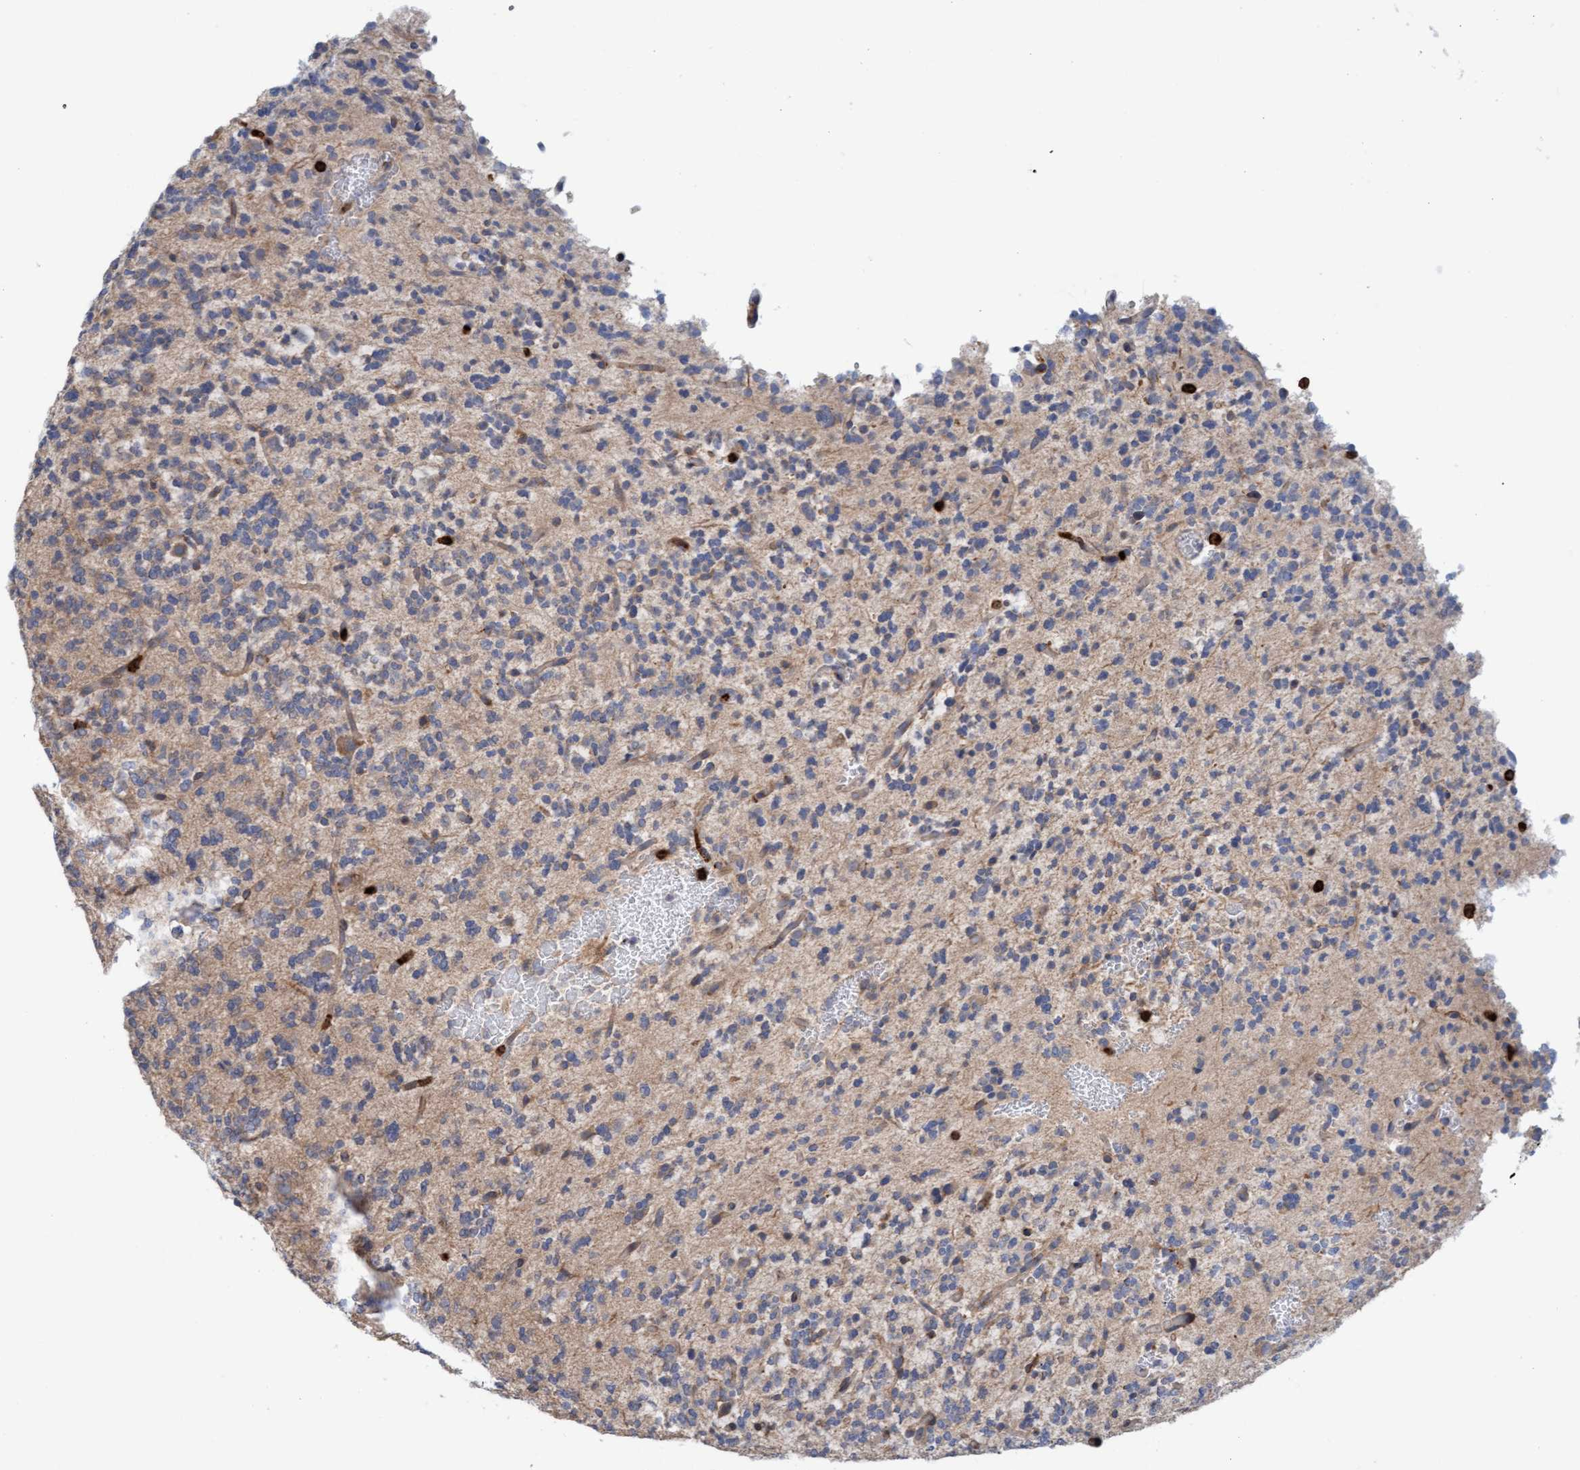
{"staining": {"intensity": "weak", "quantity": ">75%", "location": "cytoplasmic/membranous"}, "tissue": "glioma", "cell_type": "Tumor cells", "image_type": "cancer", "snomed": [{"axis": "morphology", "description": "Glioma, malignant, Low grade"}, {"axis": "topography", "description": "Brain"}], "caption": "Tumor cells display low levels of weak cytoplasmic/membranous staining in about >75% of cells in human glioma.", "gene": "MMP8", "patient": {"sex": "male", "age": 38}}